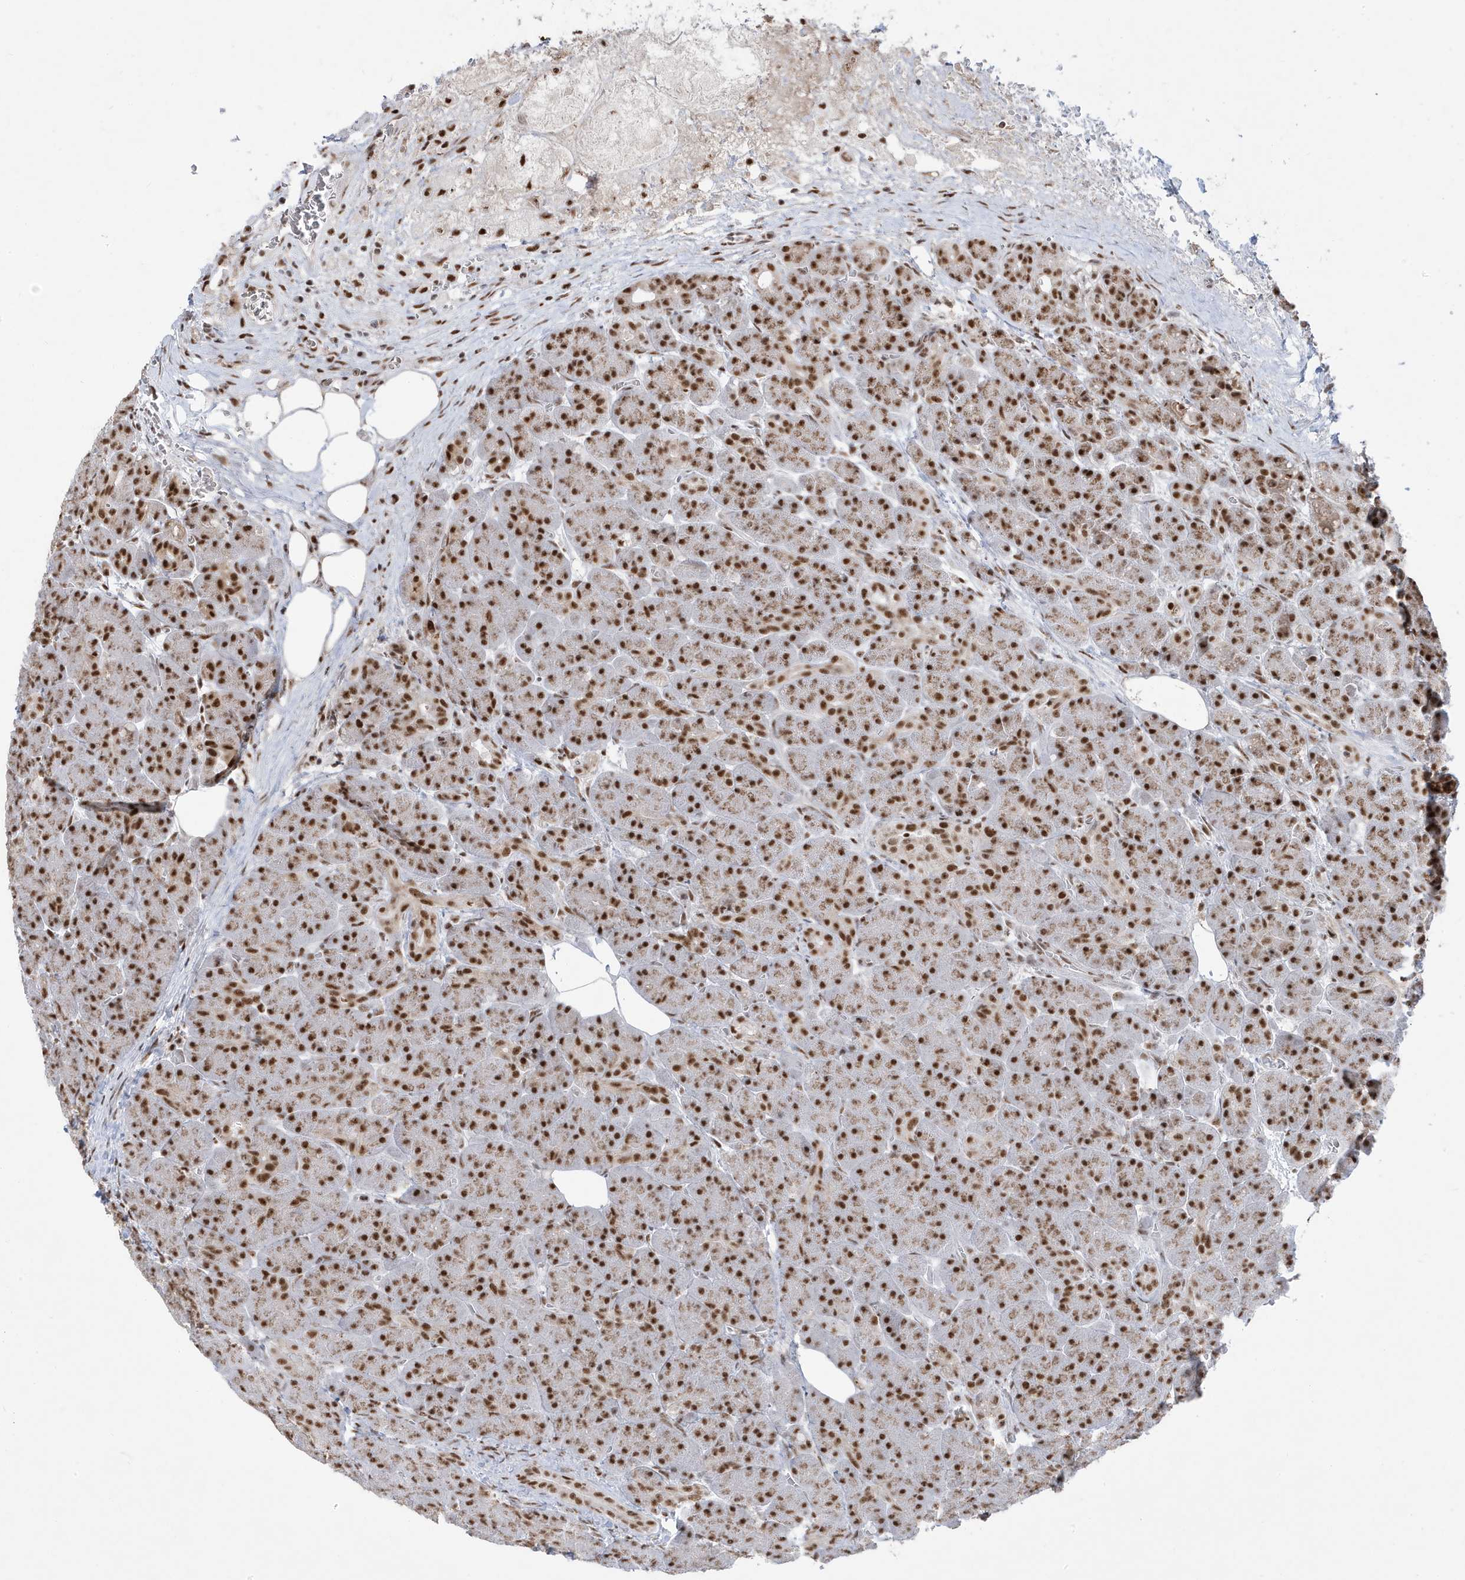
{"staining": {"intensity": "strong", "quantity": ">75%", "location": "nuclear"}, "tissue": "pancreas", "cell_type": "Exocrine glandular cells", "image_type": "normal", "snomed": [{"axis": "morphology", "description": "Normal tissue, NOS"}, {"axis": "topography", "description": "Pancreas"}], "caption": "The micrograph exhibits staining of normal pancreas, revealing strong nuclear protein positivity (brown color) within exocrine glandular cells.", "gene": "MTREX", "patient": {"sex": "male", "age": 63}}